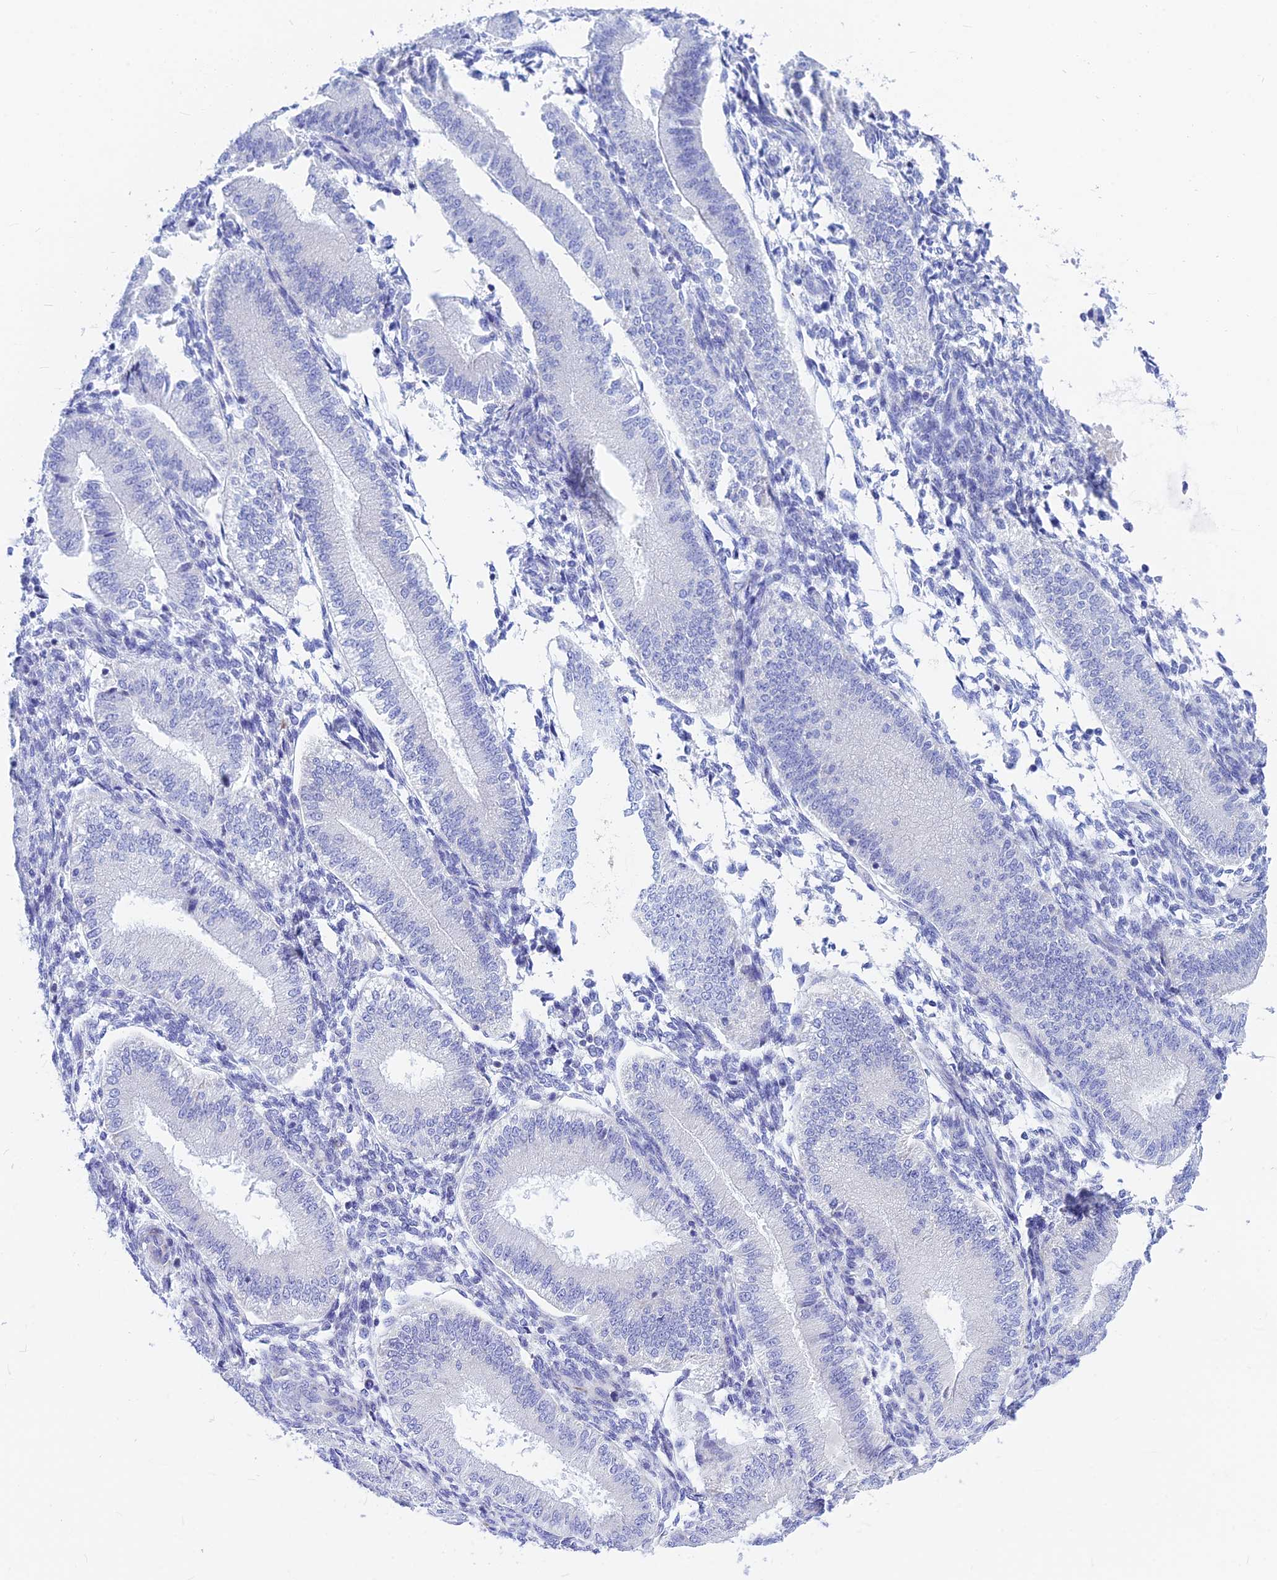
{"staining": {"intensity": "negative", "quantity": "none", "location": "none"}, "tissue": "endometrium", "cell_type": "Cells in endometrial stroma", "image_type": "normal", "snomed": [{"axis": "morphology", "description": "Normal tissue, NOS"}, {"axis": "topography", "description": "Endometrium"}], "caption": "An immunohistochemistry (IHC) image of unremarkable endometrium is shown. There is no staining in cells in endometrial stroma of endometrium.", "gene": "CNOT6", "patient": {"sex": "female", "age": 39}}